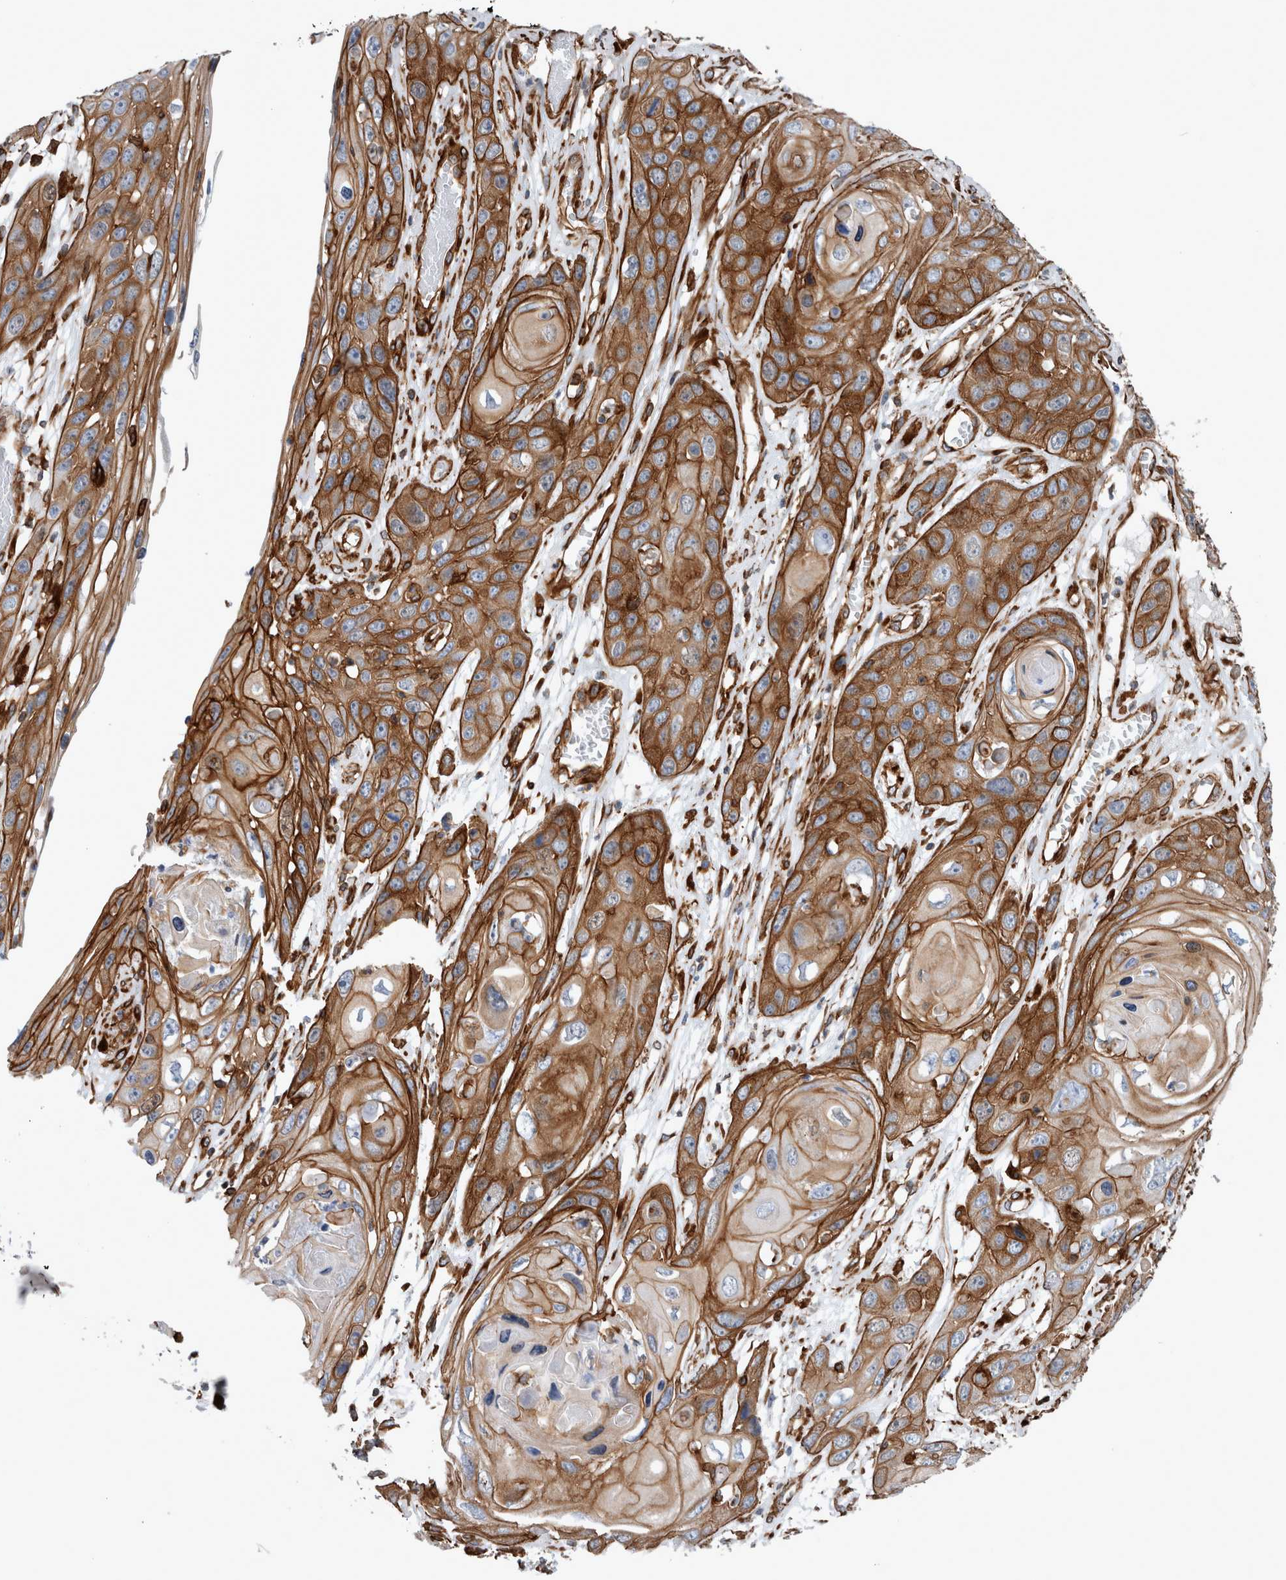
{"staining": {"intensity": "strong", "quantity": ">75%", "location": "cytoplasmic/membranous"}, "tissue": "skin cancer", "cell_type": "Tumor cells", "image_type": "cancer", "snomed": [{"axis": "morphology", "description": "Squamous cell carcinoma, NOS"}, {"axis": "topography", "description": "Skin"}], "caption": "An image of skin cancer stained for a protein reveals strong cytoplasmic/membranous brown staining in tumor cells. (IHC, brightfield microscopy, high magnification).", "gene": "PLEC", "patient": {"sex": "male", "age": 55}}